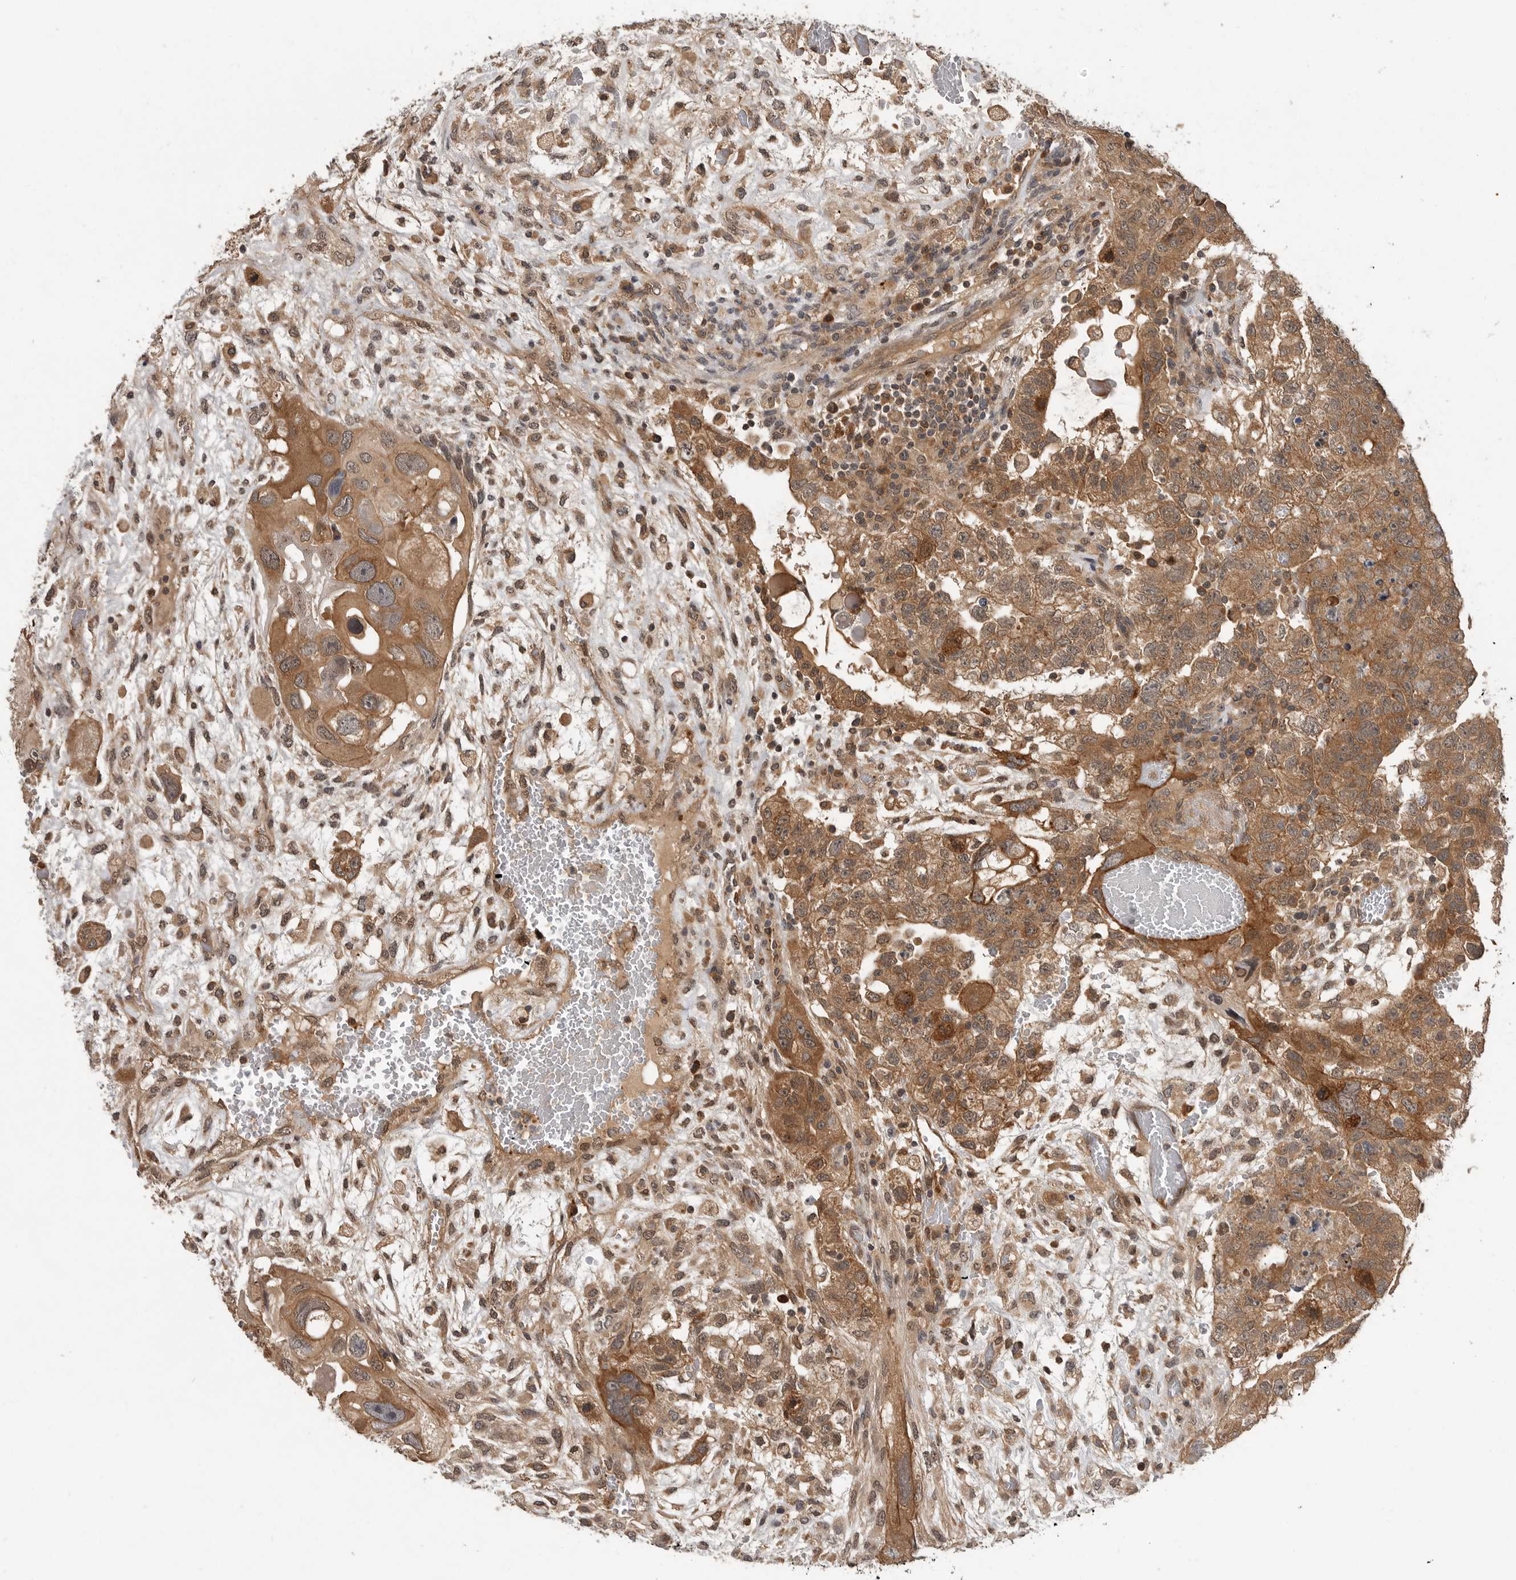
{"staining": {"intensity": "moderate", "quantity": ">75%", "location": "cytoplasmic/membranous"}, "tissue": "testis cancer", "cell_type": "Tumor cells", "image_type": "cancer", "snomed": [{"axis": "morphology", "description": "Carcinoma, Embryonal, NOS"}, {"axis": "topography", "description": "Testis"}], "caption": "Testis cancer (embryonal carcinoma) stained for a protein shows moderate cytoplasmic/membranous positivity in tumor cells.", "gene": "OSBPL9", "patient": {"sex": "male", "age": 36}}